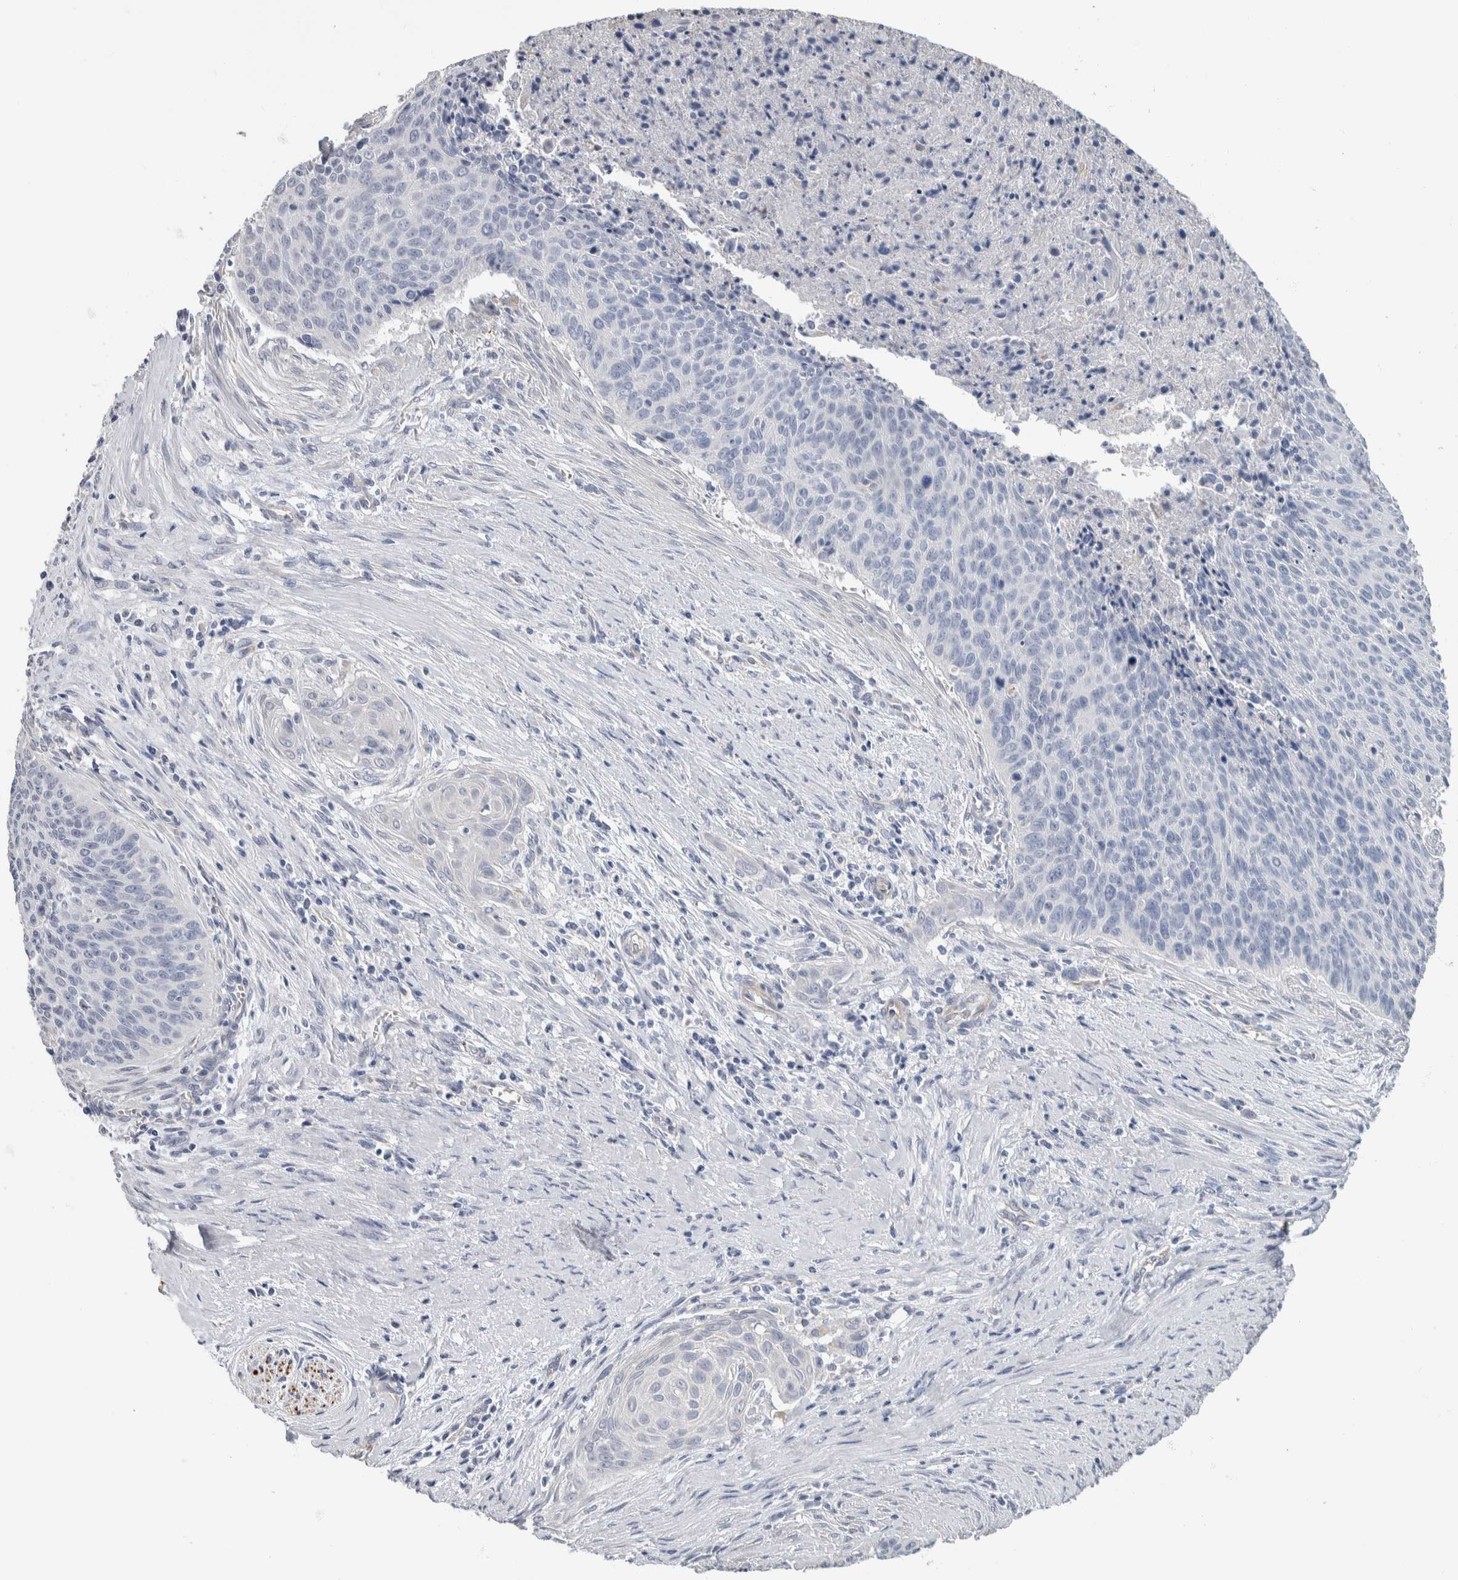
{"staining": {"intensity": "negative", "quantity": "none", "location": "none"}, "tissue": "cervical cancer", "cell_type": "Tumor cells", "image_type": "cancer", "snomed": [{"axis": "morphology", "description": "Squamous cell carcinoma, NOS"}, {"axis": "topography", "description": "Cervix"}], "caption": "Micrograph shows no protein staining in tumor cells of squamous cell carcinoma (cervical) tissue.", "gene": "NEFM", "patient": {"sex": "female", "age": 55}}